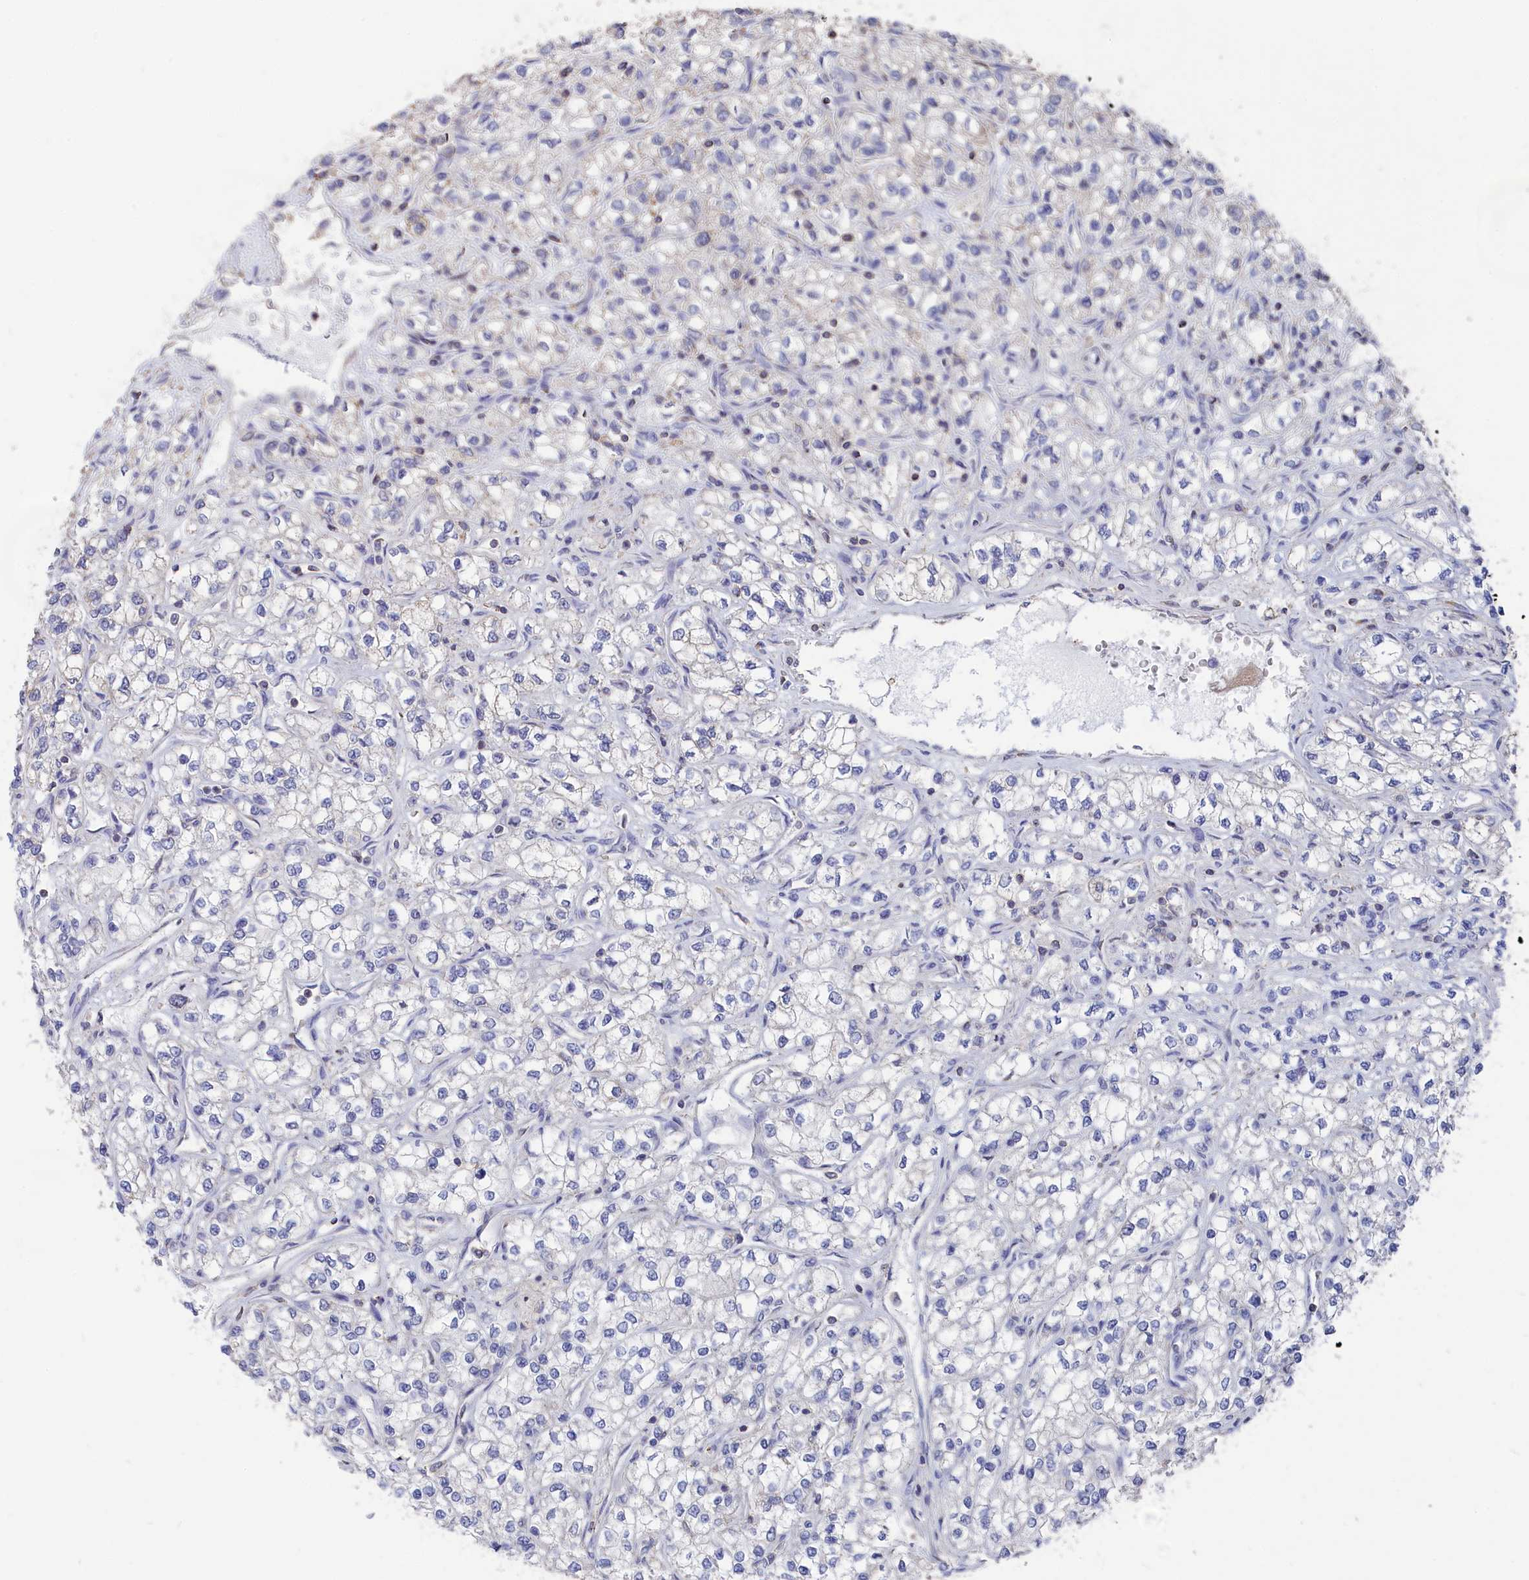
{"staining": {"intensity": "negative", "quantity": "none", "location": "none"}, "tissue": "renal cancer", "cell_type": "Tumor cells", "image_type": "cancer", "snomed": [{"axis": "morphology", "description": "Adenocarcinoma, NOS"}, {"axis": "topography", "description": "Kidney"}], "caption": "IHC of human renal adenocarcinoma reveals no staining in tumor cells.", "gene": "SEMG2", "patient": {"sex": "male", "age": 80}}